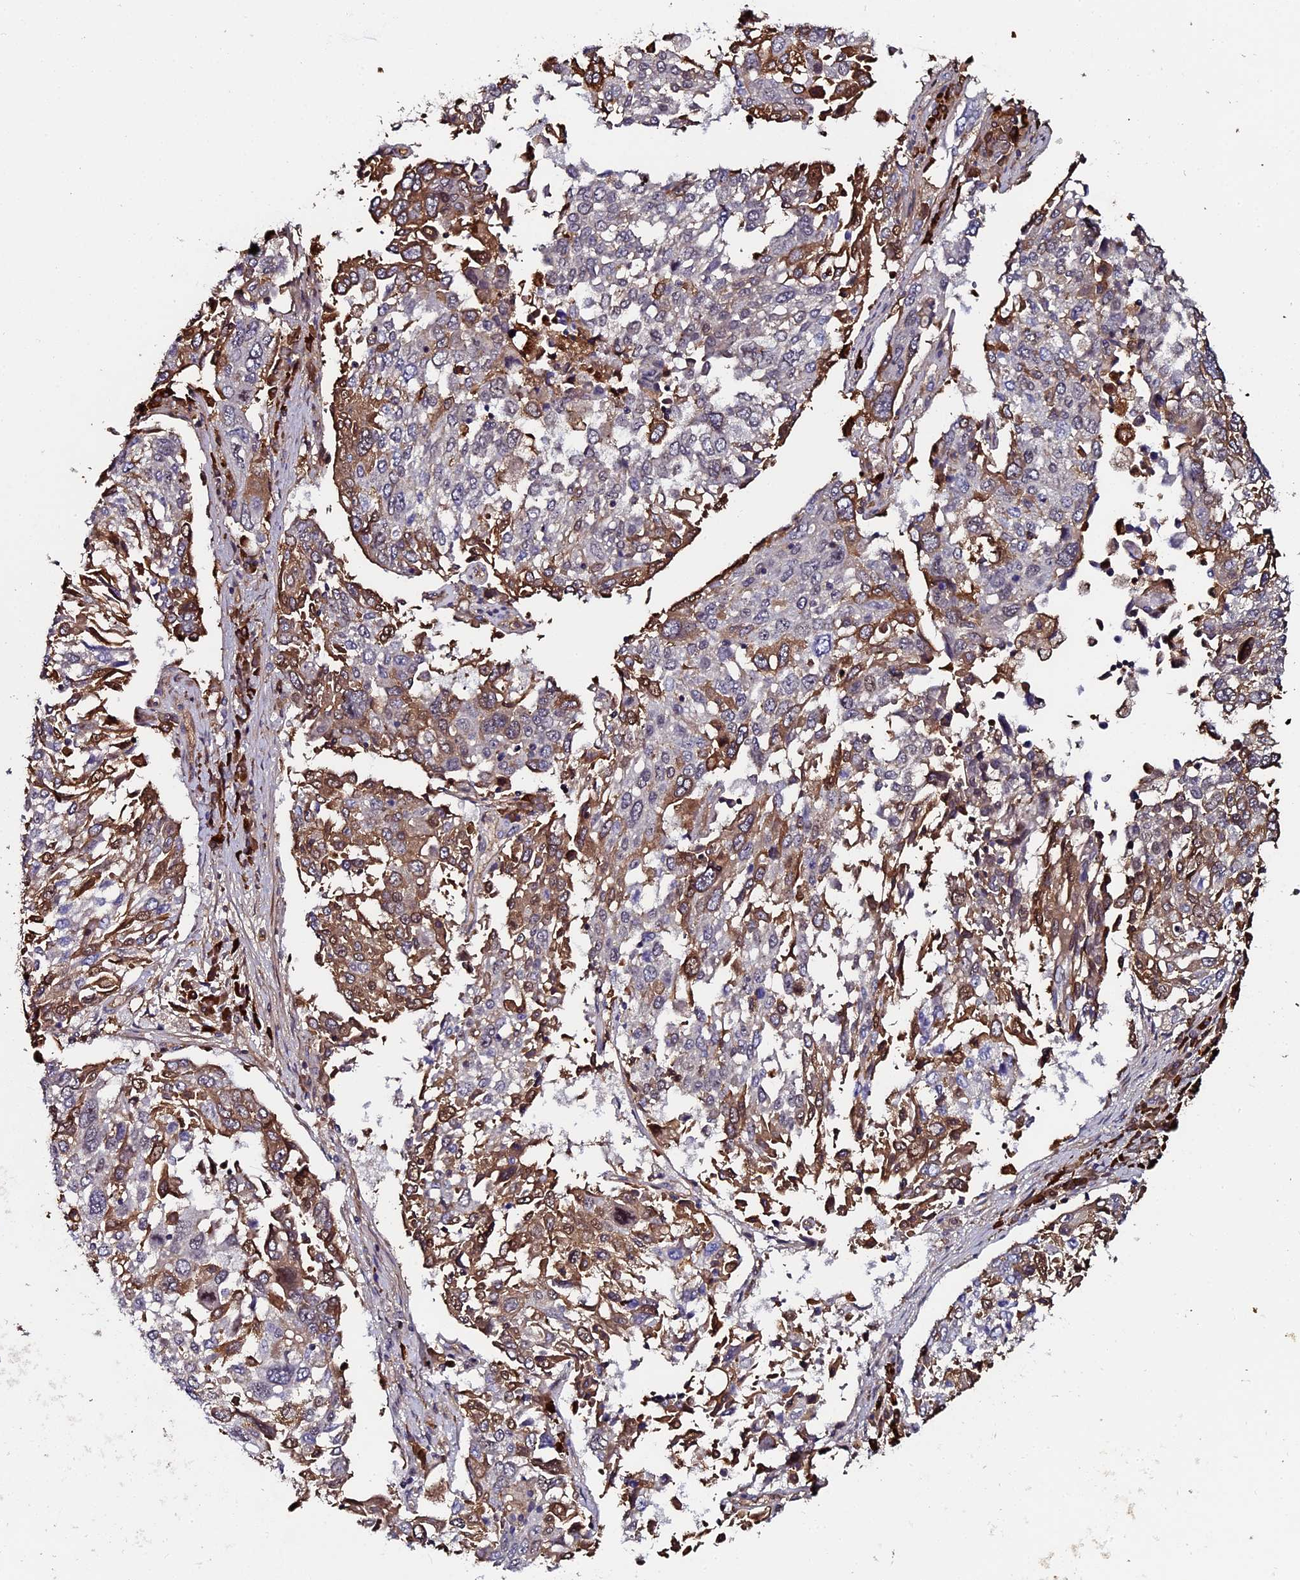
{"staining": {"intensity": "moderate", "quantity": "25%-75%", "location": "cytoplasmic/membranous"}, "tissue": "lung cancer", "cell_type": "Tumor cells", "image_type": "cancer", "snomed": [{"axis": "morphology", "description": "Squamous cell carcinoma, NOS"}, {"axis": "topography", "description": "Lung"}], "caption": "Lung cancer (squamous cell carcinoma) stained with a protein marker shows moderate staining in tumor cells.", "gene": "LYG2", "patient": {"sex": "male", "age": 65}}